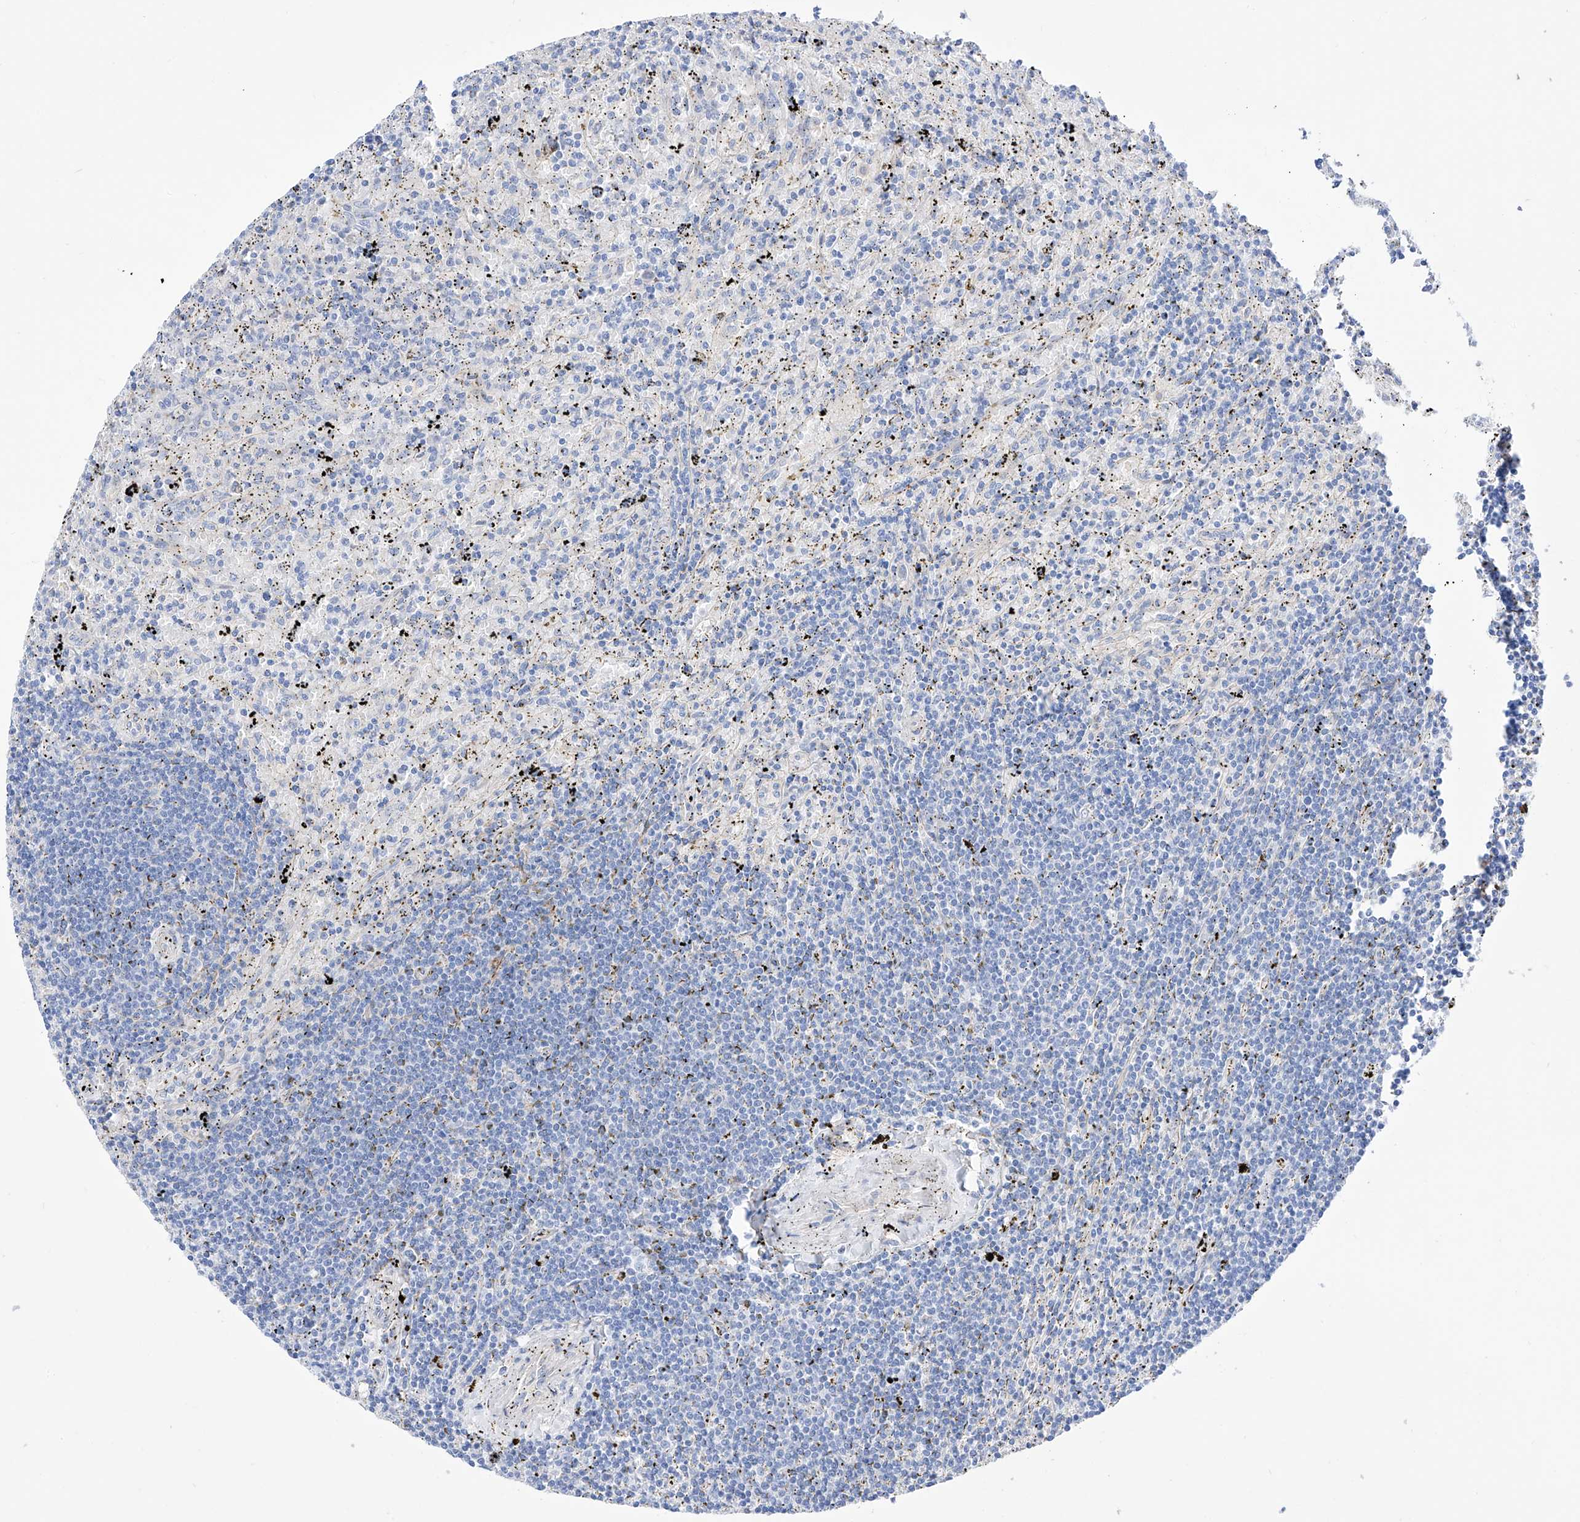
{"staining": {"intensity": "negative", "quantity": "none", "location": "none"}, "tissue": "lymphoma", "cell_type": "Tumor cells", "image_type": "cancer", "snomed": [{"axis": "morphology", "description": "Malignant lymphoma, non-Hodgkin's type, Low grade"}, {"axis": "topography", "description": "Spleen"}], "caption": "Histopathology image shows no significant protein positivity in tumor cells of low-grade malignant lymphoma, non-Hodgkin's type.", "gene": "ZNF653", "patient": {"sex": "male", "age": 76}}